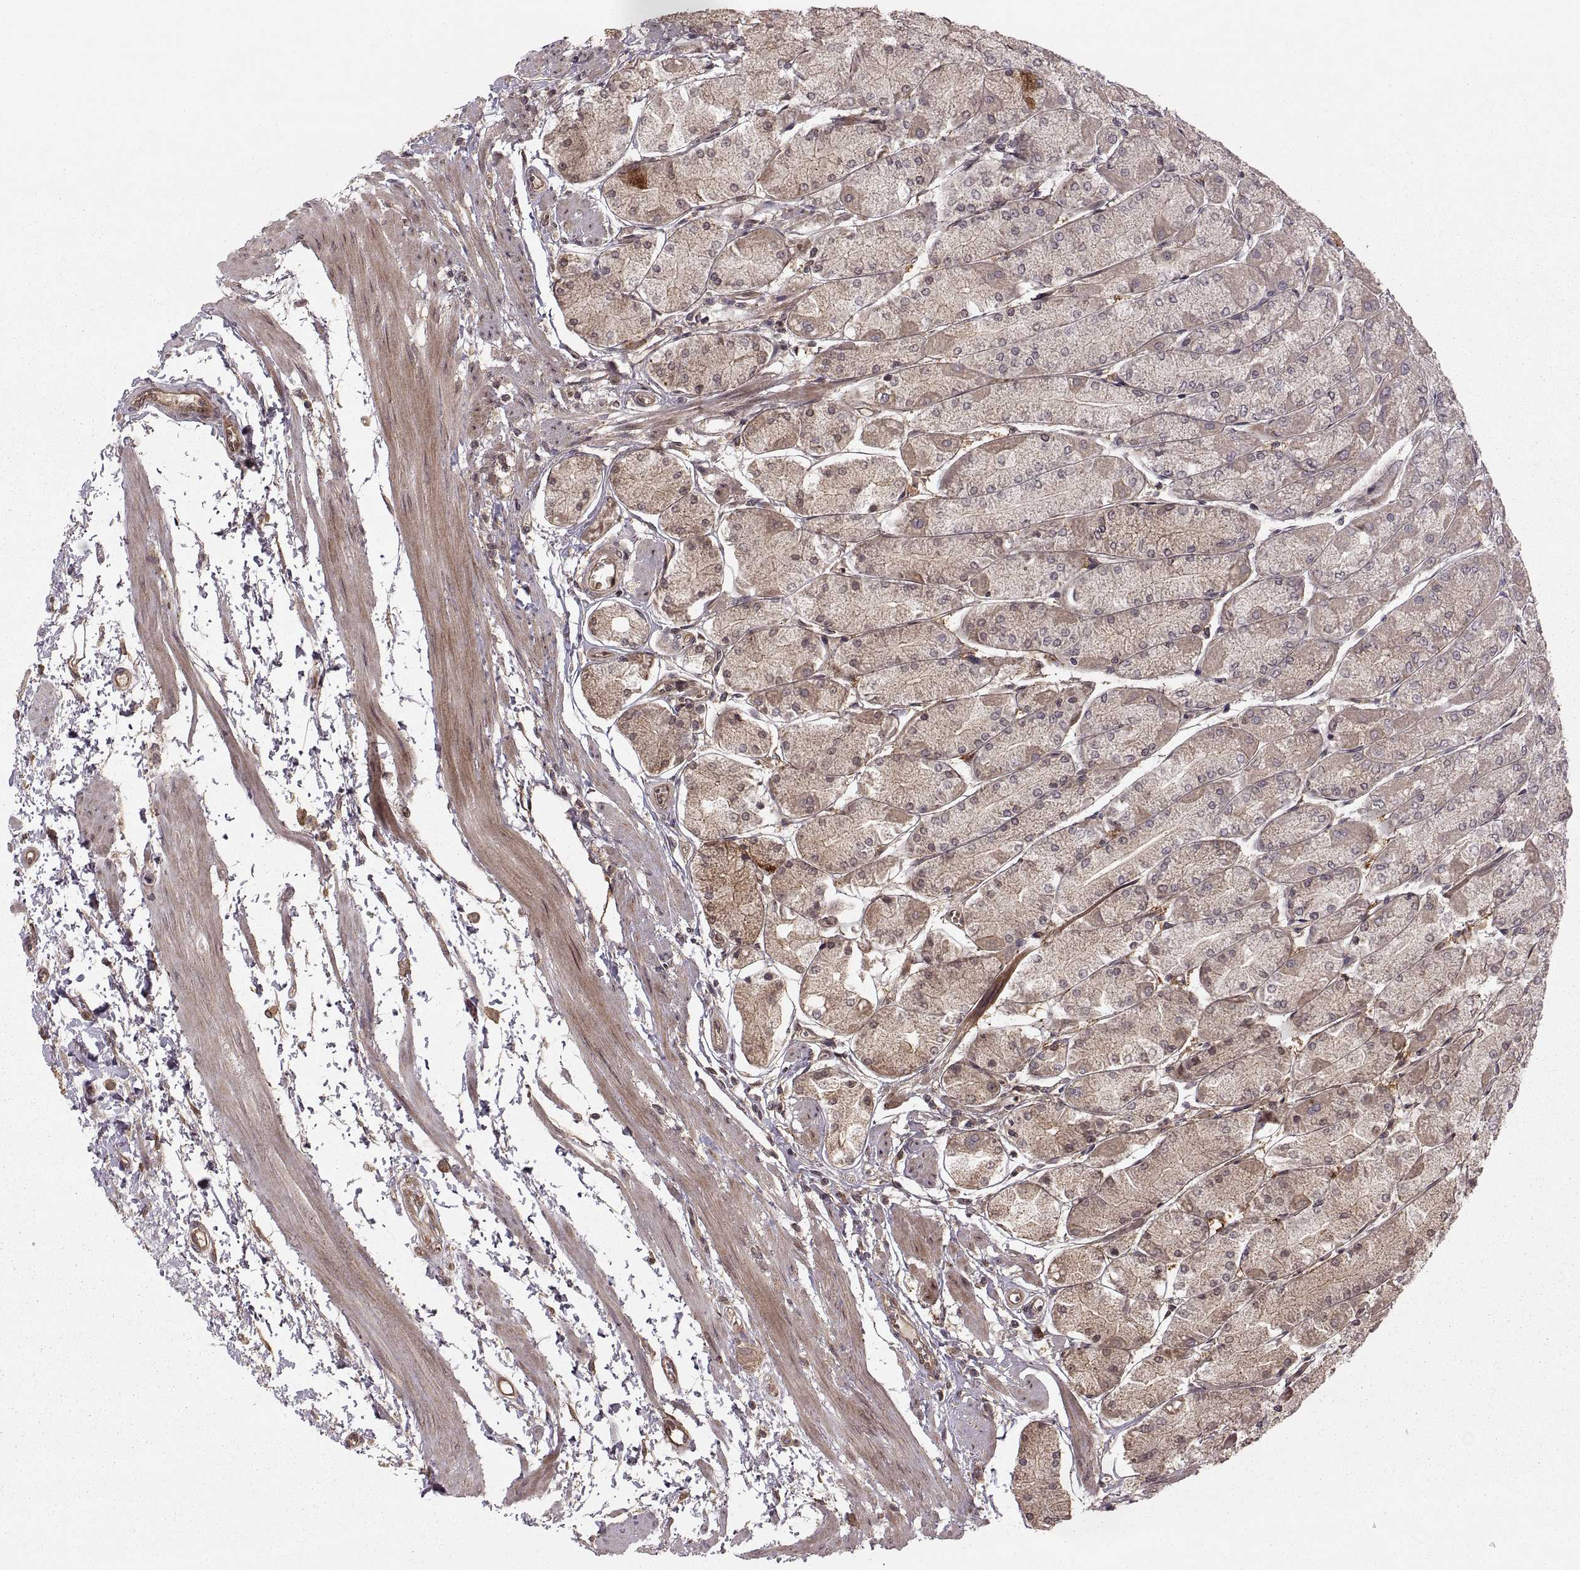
{"staining": {"intensity": "weak", "quantity": ">75%", "location": "cytoplasmic/membranous"}, "tissue": "stomach", "cell_type": "Glandular cells", "image_type": "normal", "snomed": [{"axis": "morphology", "description": "Normal tissue, NOS"}, {"axis": "topography", "description": "Stomach, upper"}], "caption": "Approximately >75% of glandular cells in benign human stomach demonstrate weak cytoplasmic/membranous protein staining as visualized by brown immunohistochemical staining.", "gene": "DEDD", "patient": {"sex": "male", "age": 60}}